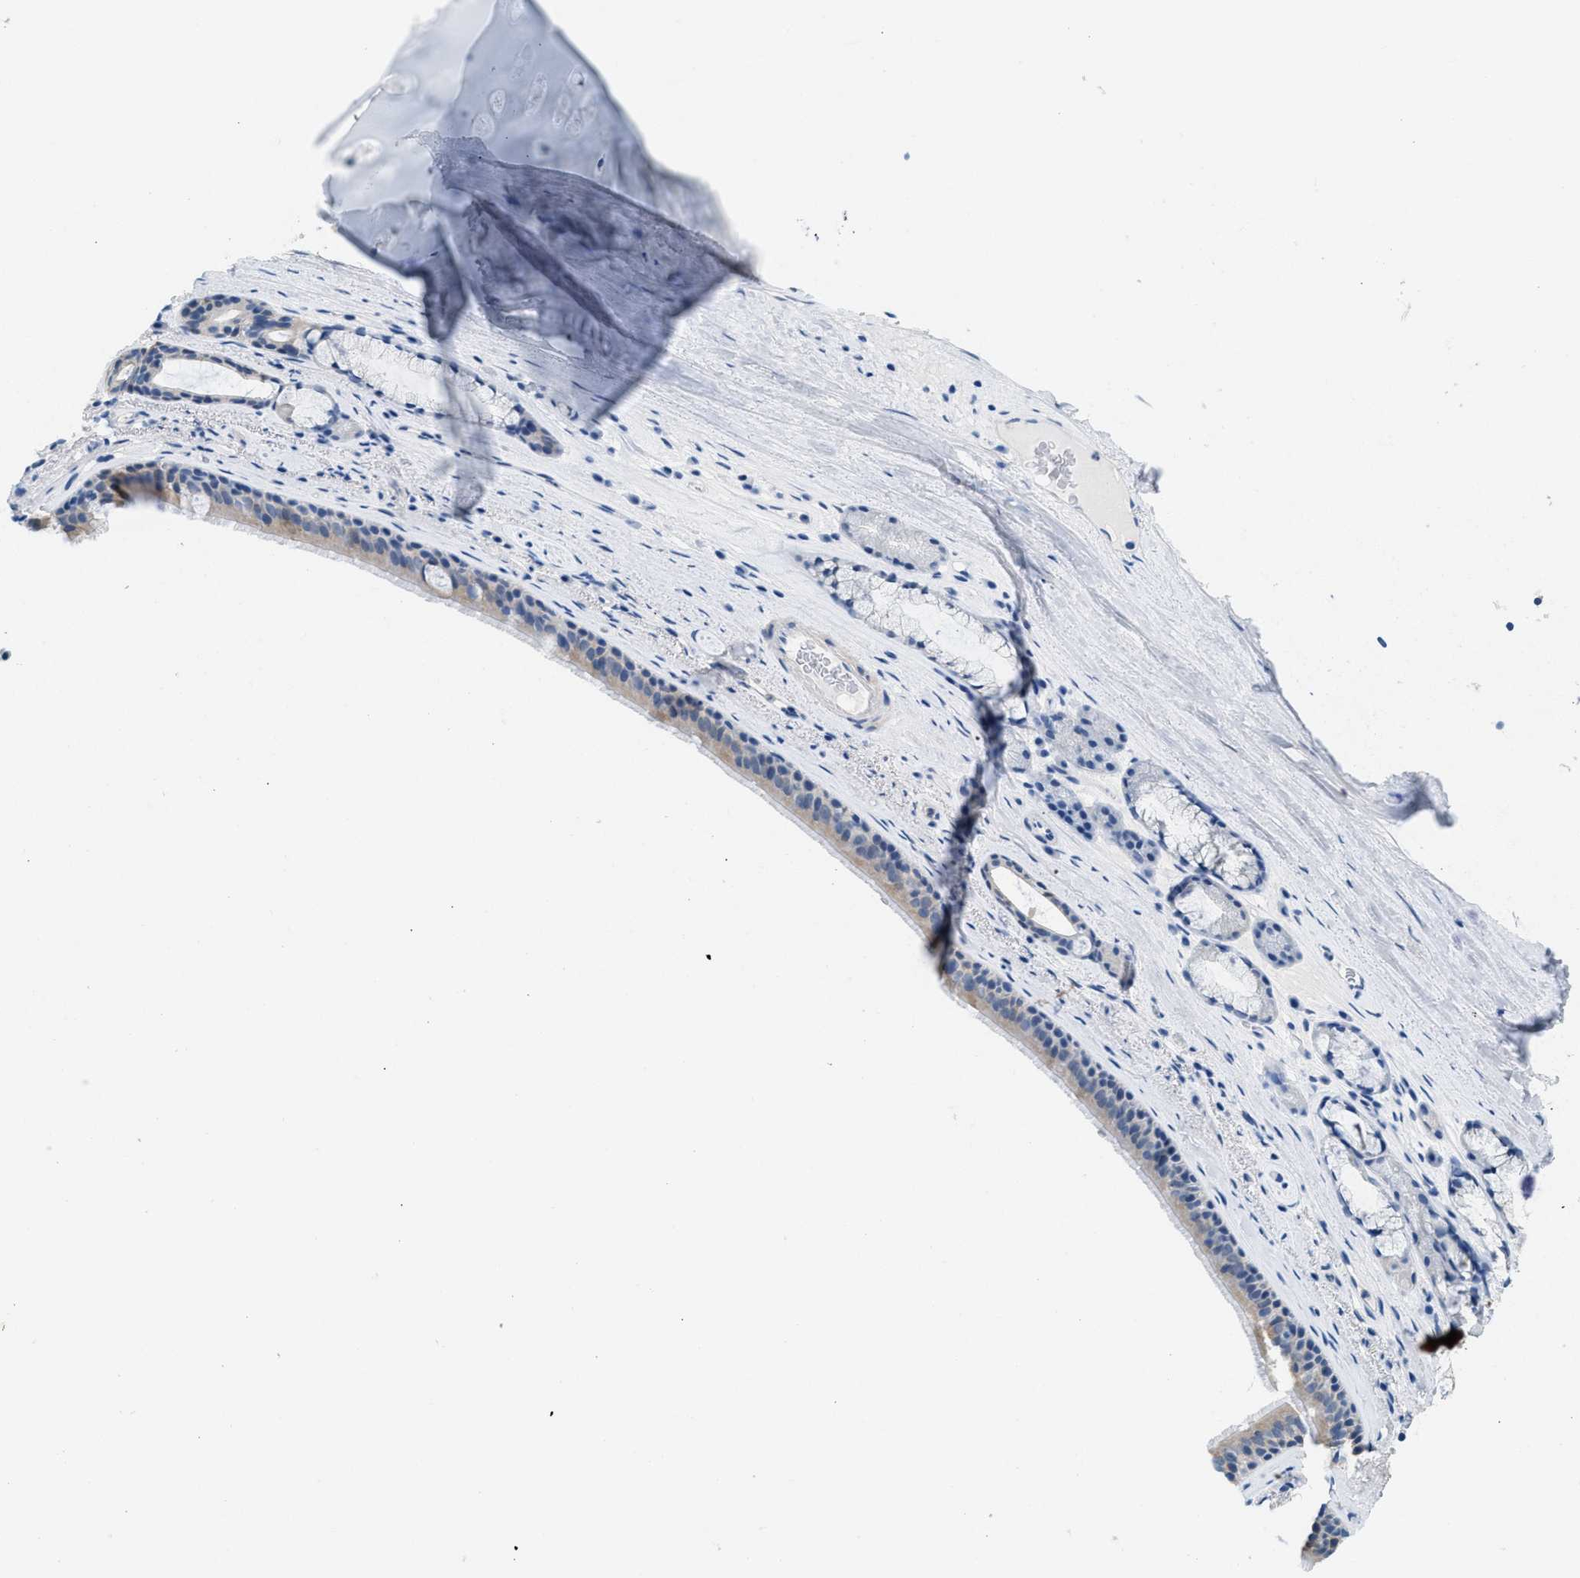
{"staining": {"intensity": "weak", "quantity": ">75%", "location": "cytoplasmic/membranous"}, "tissue": "bronchus", "cell_type": "Respiratory epithelial cells", "image_type": "normal", "snomed": [{"axis": "morphology", "description": "Normal tissue, NOS"}, {"axis": "topography", "description": "Cartilage tissue"}], "caption": "Immunohistochemistry (IHC) micrograph of unremarkable bronchus: human bronchus stained using immunohistochemistry (IHC) shows low levels of weak protein expression localized specifically in the cytoplasmic/membranous of respiratory epithelial cells, appearing as a cytoplasmic/membranous brown color.", "gene": "SPAM1", "patient": {"sex": "female", "age": 63}}